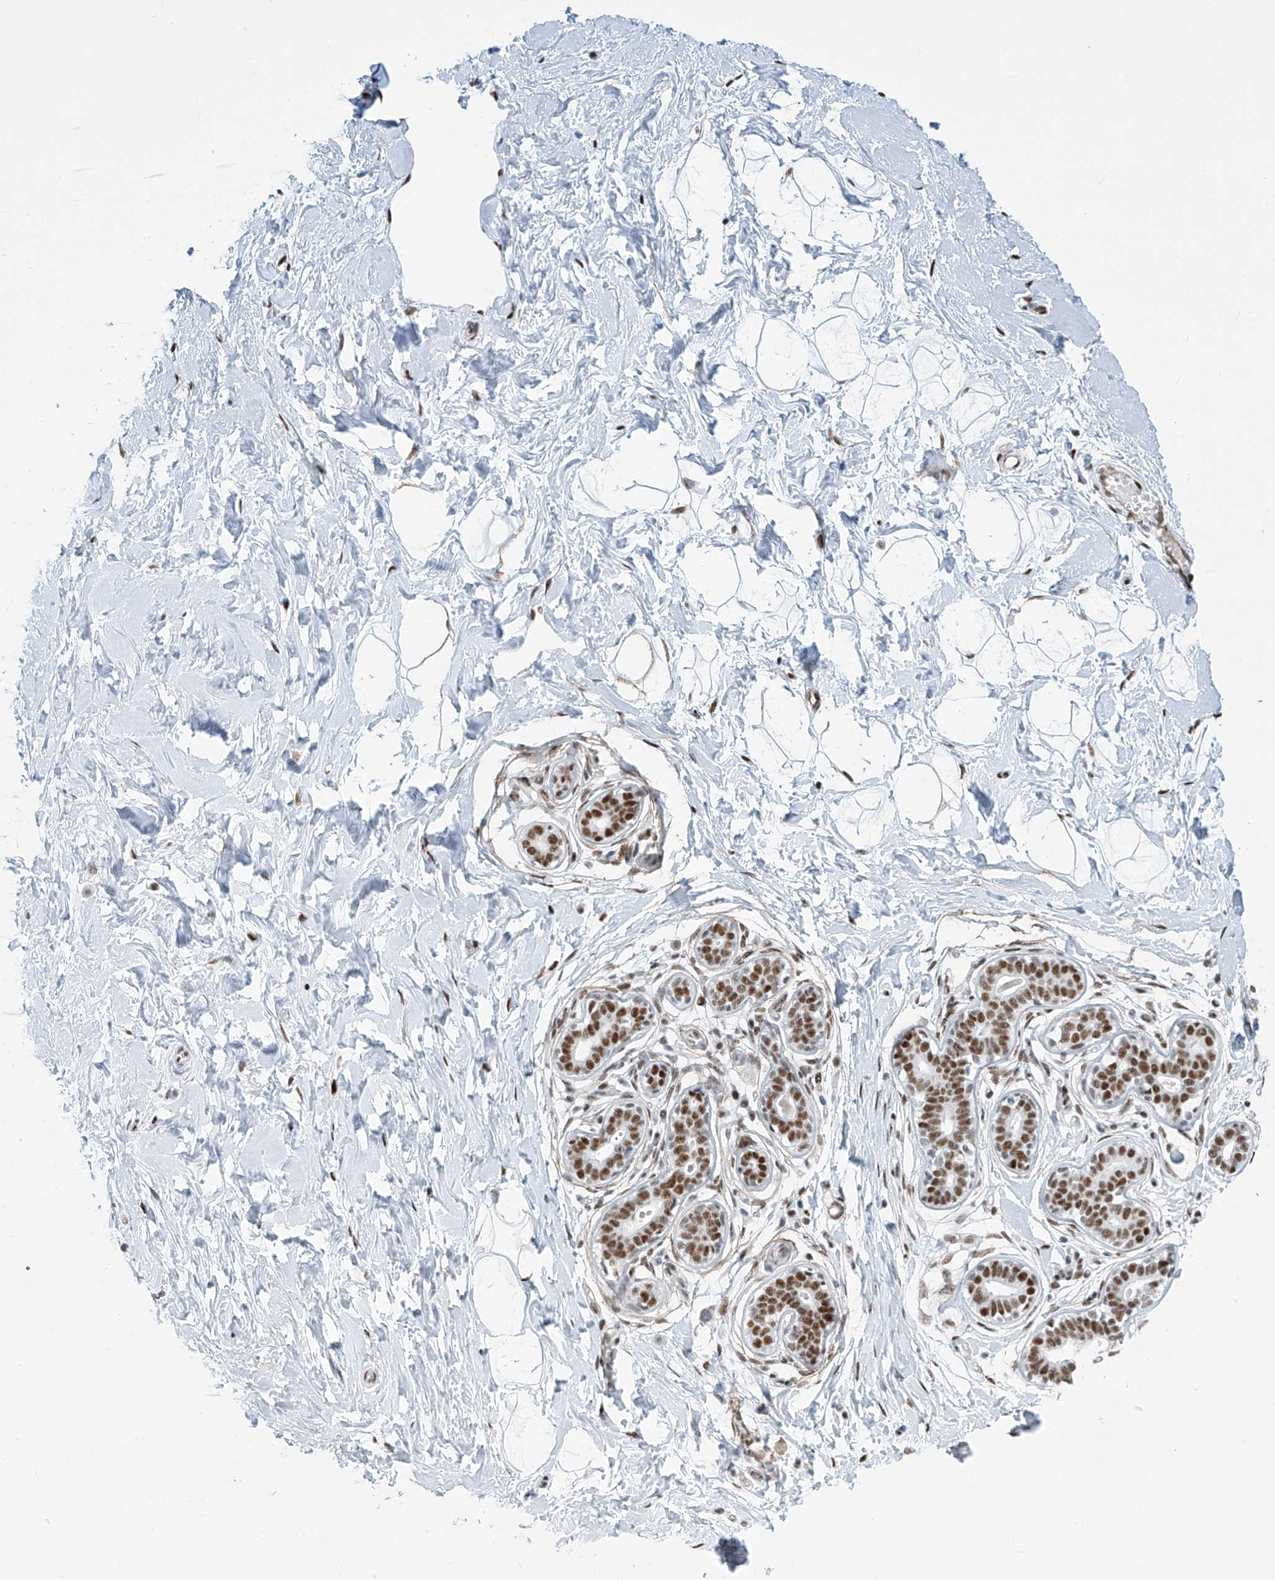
{"staining": {"intensity": "weak", "quantity": ">75%", "location": "nuclear"}, "tissue": "breast", "cell_type": "Adipocytes", "image_type": "normal", "snomed": [{"axis": "morphology", "description": "Normal tissue, NOS"}, {"axis": "morphology", "description": "Adenoma, NOS"}, {"axis": "topography", "description": "Breast"}], "caption": "Immunohistochemical staining of benign breast exhibits weak nuclear protein positivity in approximately >75% of adipocytes.", "gene": "ENSG00000257390", "patient": {"sex": "female", "age": 23}}